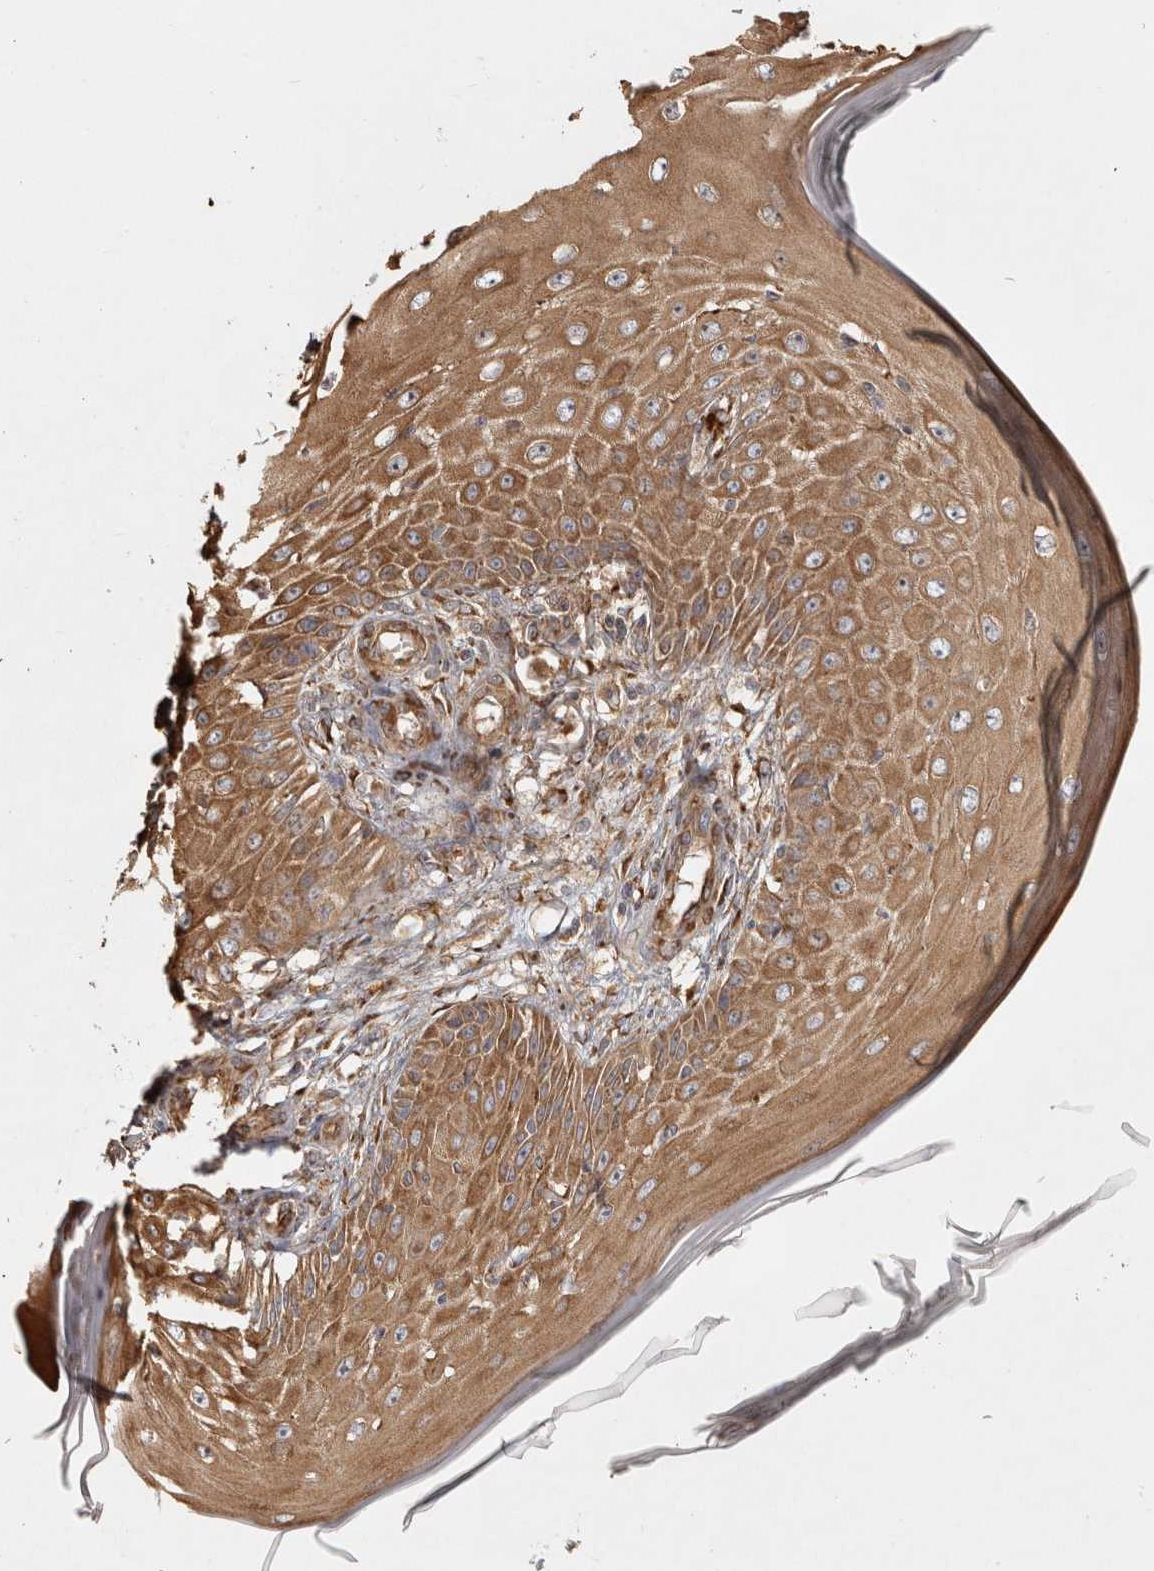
{"staining": {"intensity": "moderate", "quantity": ">75%", "location": "cytoplasmic/membranous"}, "tissue": "skin cancer", "cell_type": "Tumor cells", "image_type": "cancer", "snomed": [{"axis": "morphology", "description": "Squamous cell carcinoma, NOS"}, {"axis": "topography", "description": "Skin"}], "caption": "A medium amount of moderate cytoplasmic/membranous staining is seen in about >75% of tumor cells in squamous cell carcinoma (skin) tissue.", "gene": "CAMSAP2", "patient": {"sex": "female", "age": 73}}